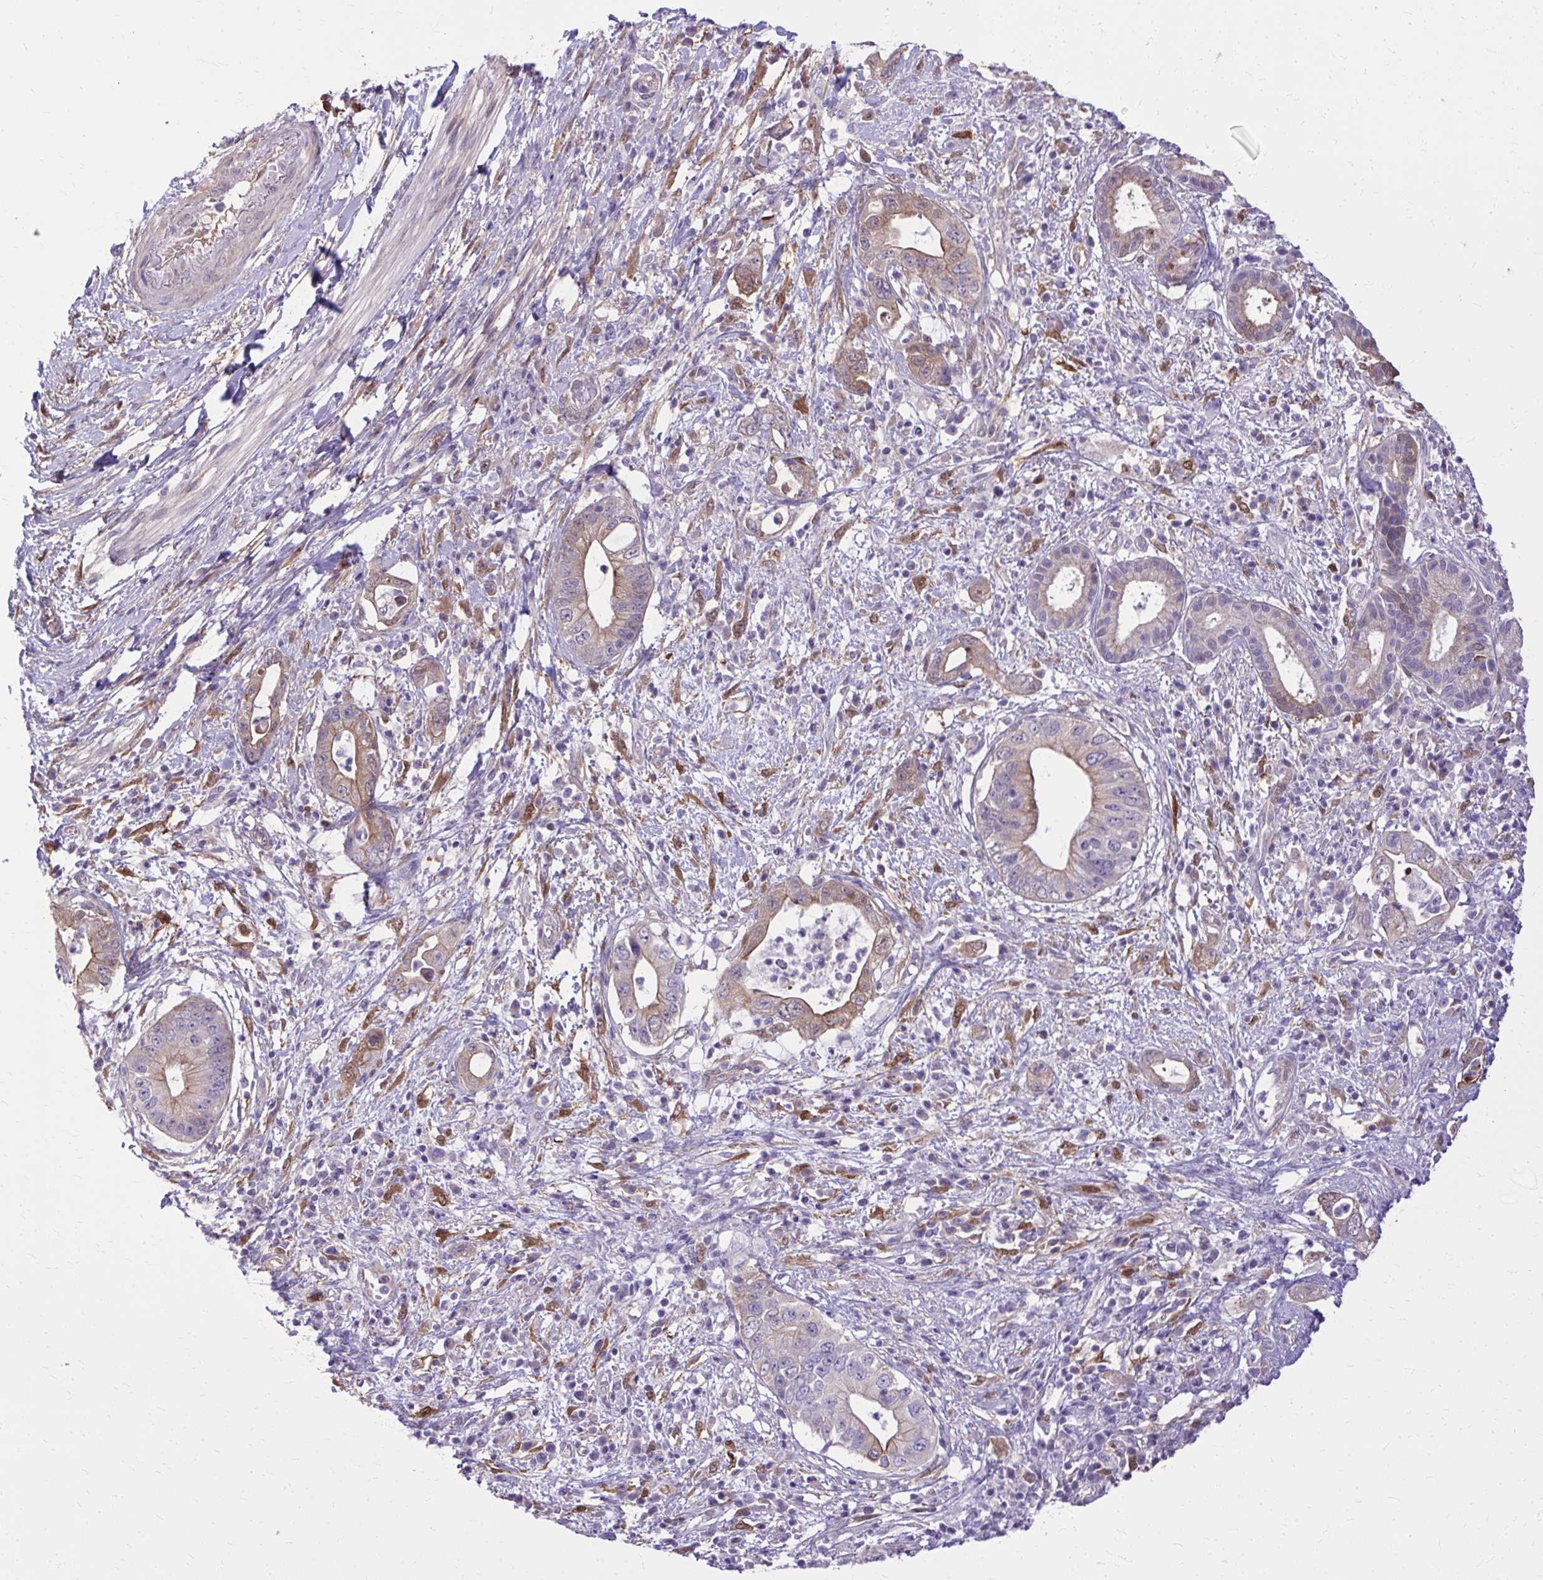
{"staining": {"intensity": "weak", "quantity": "25%-75%", "location": "cytoplasmic/membranous"}, "tissue": "pancreatic cancer", "cell_type": "Tumor cells", "image_type": "cancer", "snomed": [{"axis": "morphology", "description": "Adenocarcinoma, NOS"}, {"axis": "topography", "description": "Pancreas"}], "caption": "Immunohistochemical staining of human adenocarcinoma (pancreatic) exhibits weak cytoplasmic/membranous protein positivity in about 25%-75% of tumor cells.", "gene": "NNMT", "patient": {"sex": "female", "age": 72}}